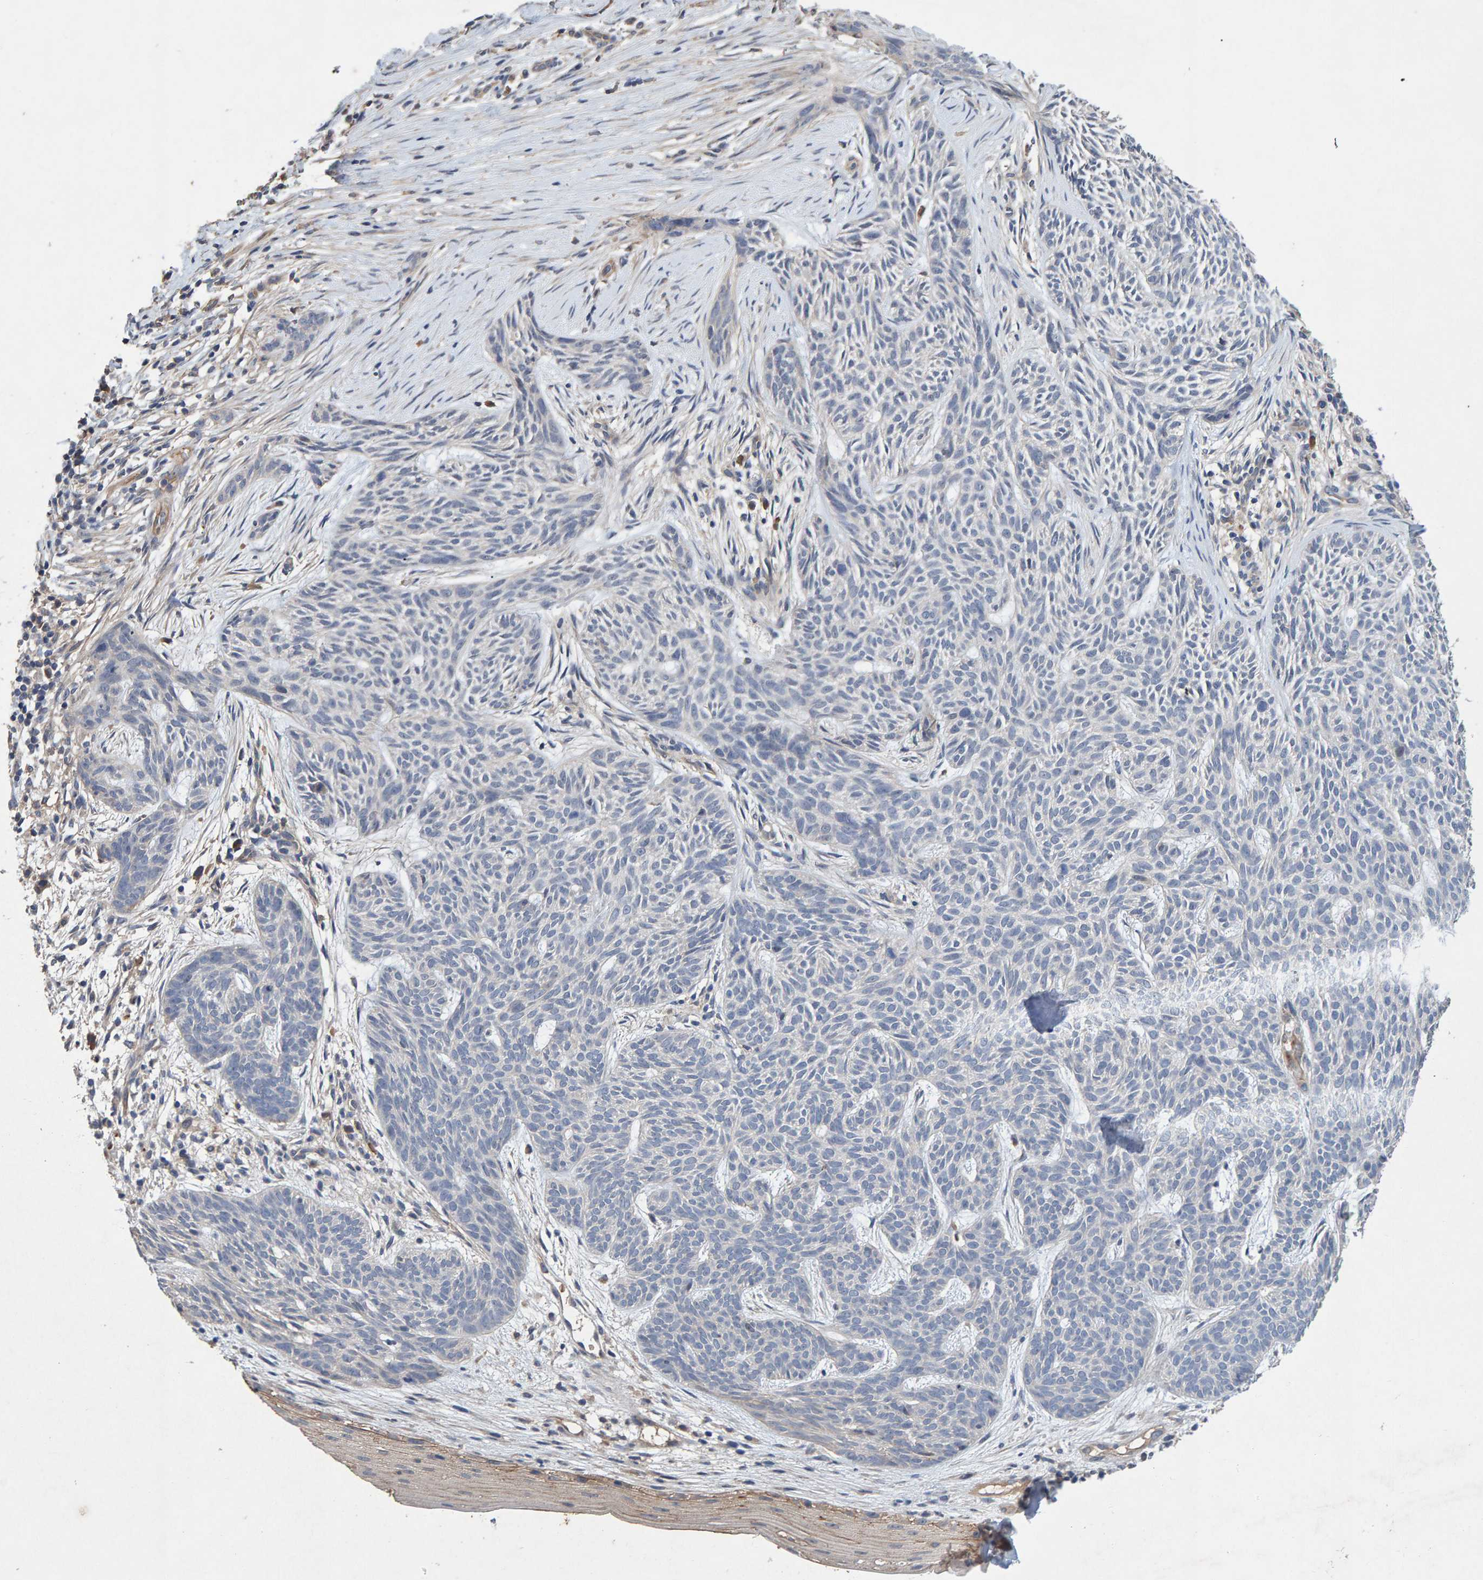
{"staining": {"intensity": "negative", "quantity": "none", "location": "none"}, "tissue": "skin cancer", "cell_type": "Tumor cells", "image_type": "cancer", "snomed": [{"axis": "morphology", "description": "Basal cell carcinoma"}, {"axis": "topography", "description": "Skin"}], "caption": "Immunohistochemistry (IHC) of human skin basal cell carcinoma reveals no expression in tumor cells.", "gene": "EFR3A", "patient": {"sex": "female", "age": 59}}